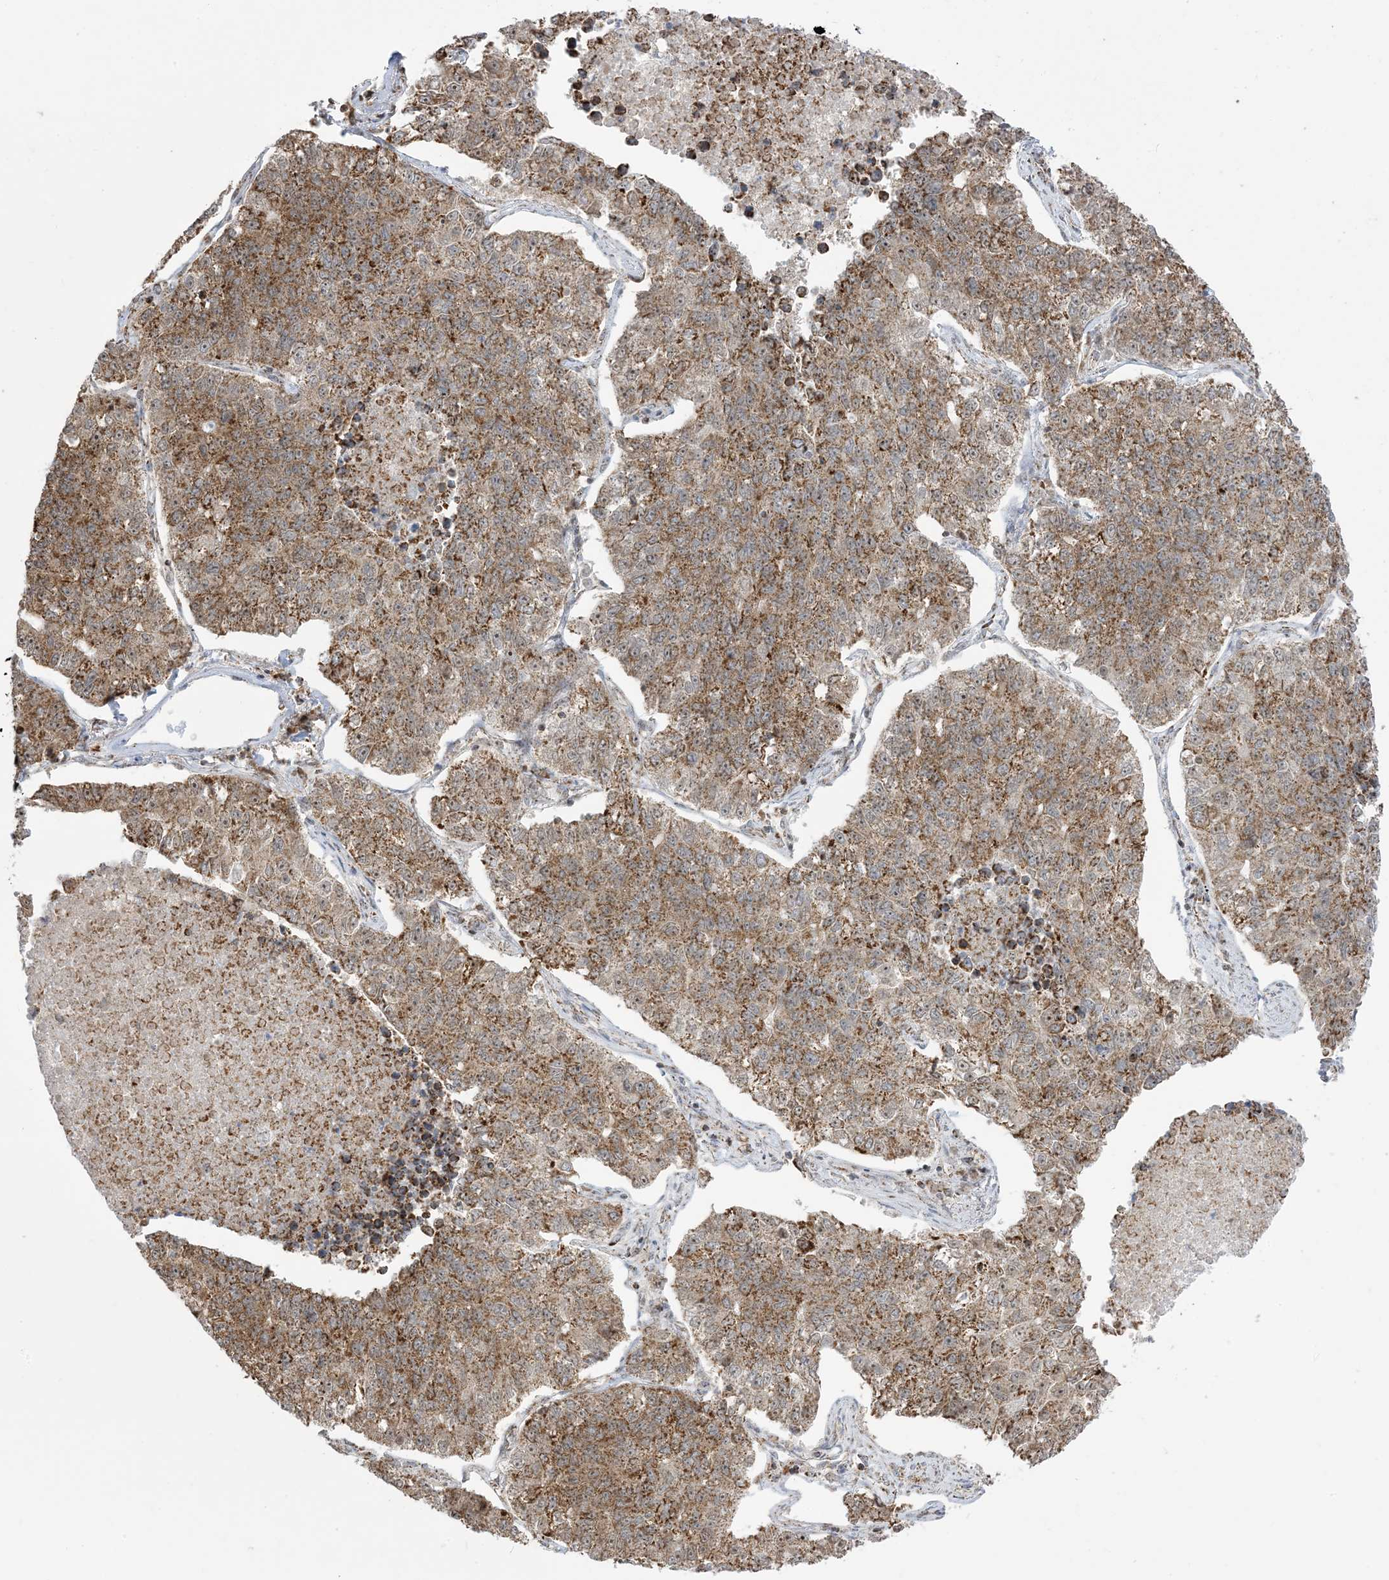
{"staining": {"intensity": "moderate", "quantity": ">75%", "location": "cytoplasmic/membranous"}, "tissue": "lung cancer", "cell_type": "Tumor cells", "image_type": "cancer", "snomed": [{"axis": "morphology", "description": "Adenocarcinoma, NOS"}, {"axis": "topography", "description": "Lung"}], "caption": "The immunohistochemical stain highlights moderate cytoplasmic/membranous staining in tumor cells of lung cancer (adenocarcinoma) tissue.", "gene": "MAPKBP1", "patient": {"sex": "male", "age": 49}}